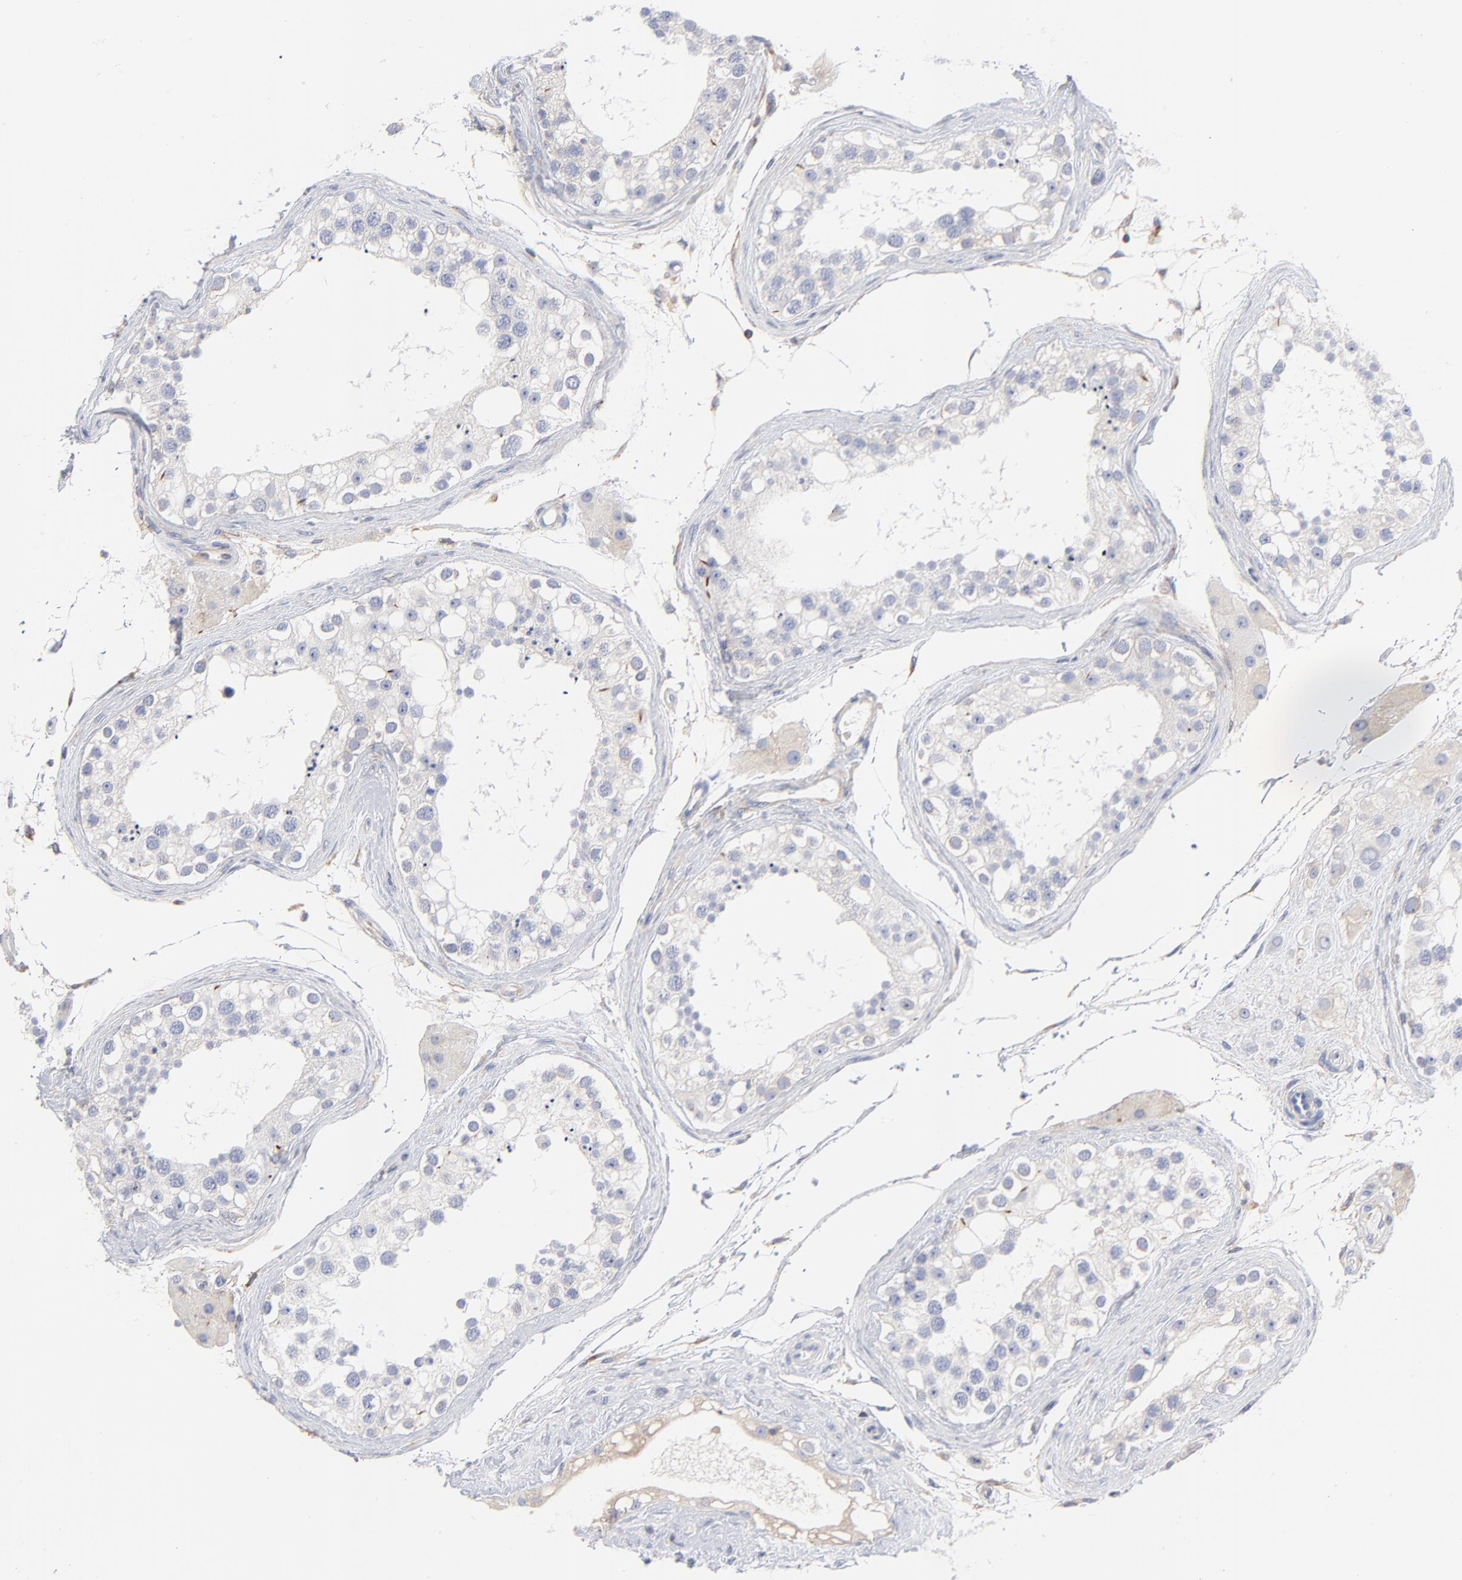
{"staining": {"intensity": "negative", "quantity": "none", "location": "none"}, "tissue": "testis", "cell_type": "Cells in seminiferous ducts", "image_type": "normal", "snomed": [{"axis": "morphology", "description": "Normal tissue, NOS"}, {"axis": "topography", "description": "Testis"}], "caption": "IHC histopathology image of normal testis: human testis stained with DAB displays no significant protein positivity in cells in seminiferous ducts. (DAB (3,3'-diaminobenzidine) IHC with hematoxylin counter stain).", "gene": "SEPTIN11", "patient": {"sex": "male", "age": 68}}